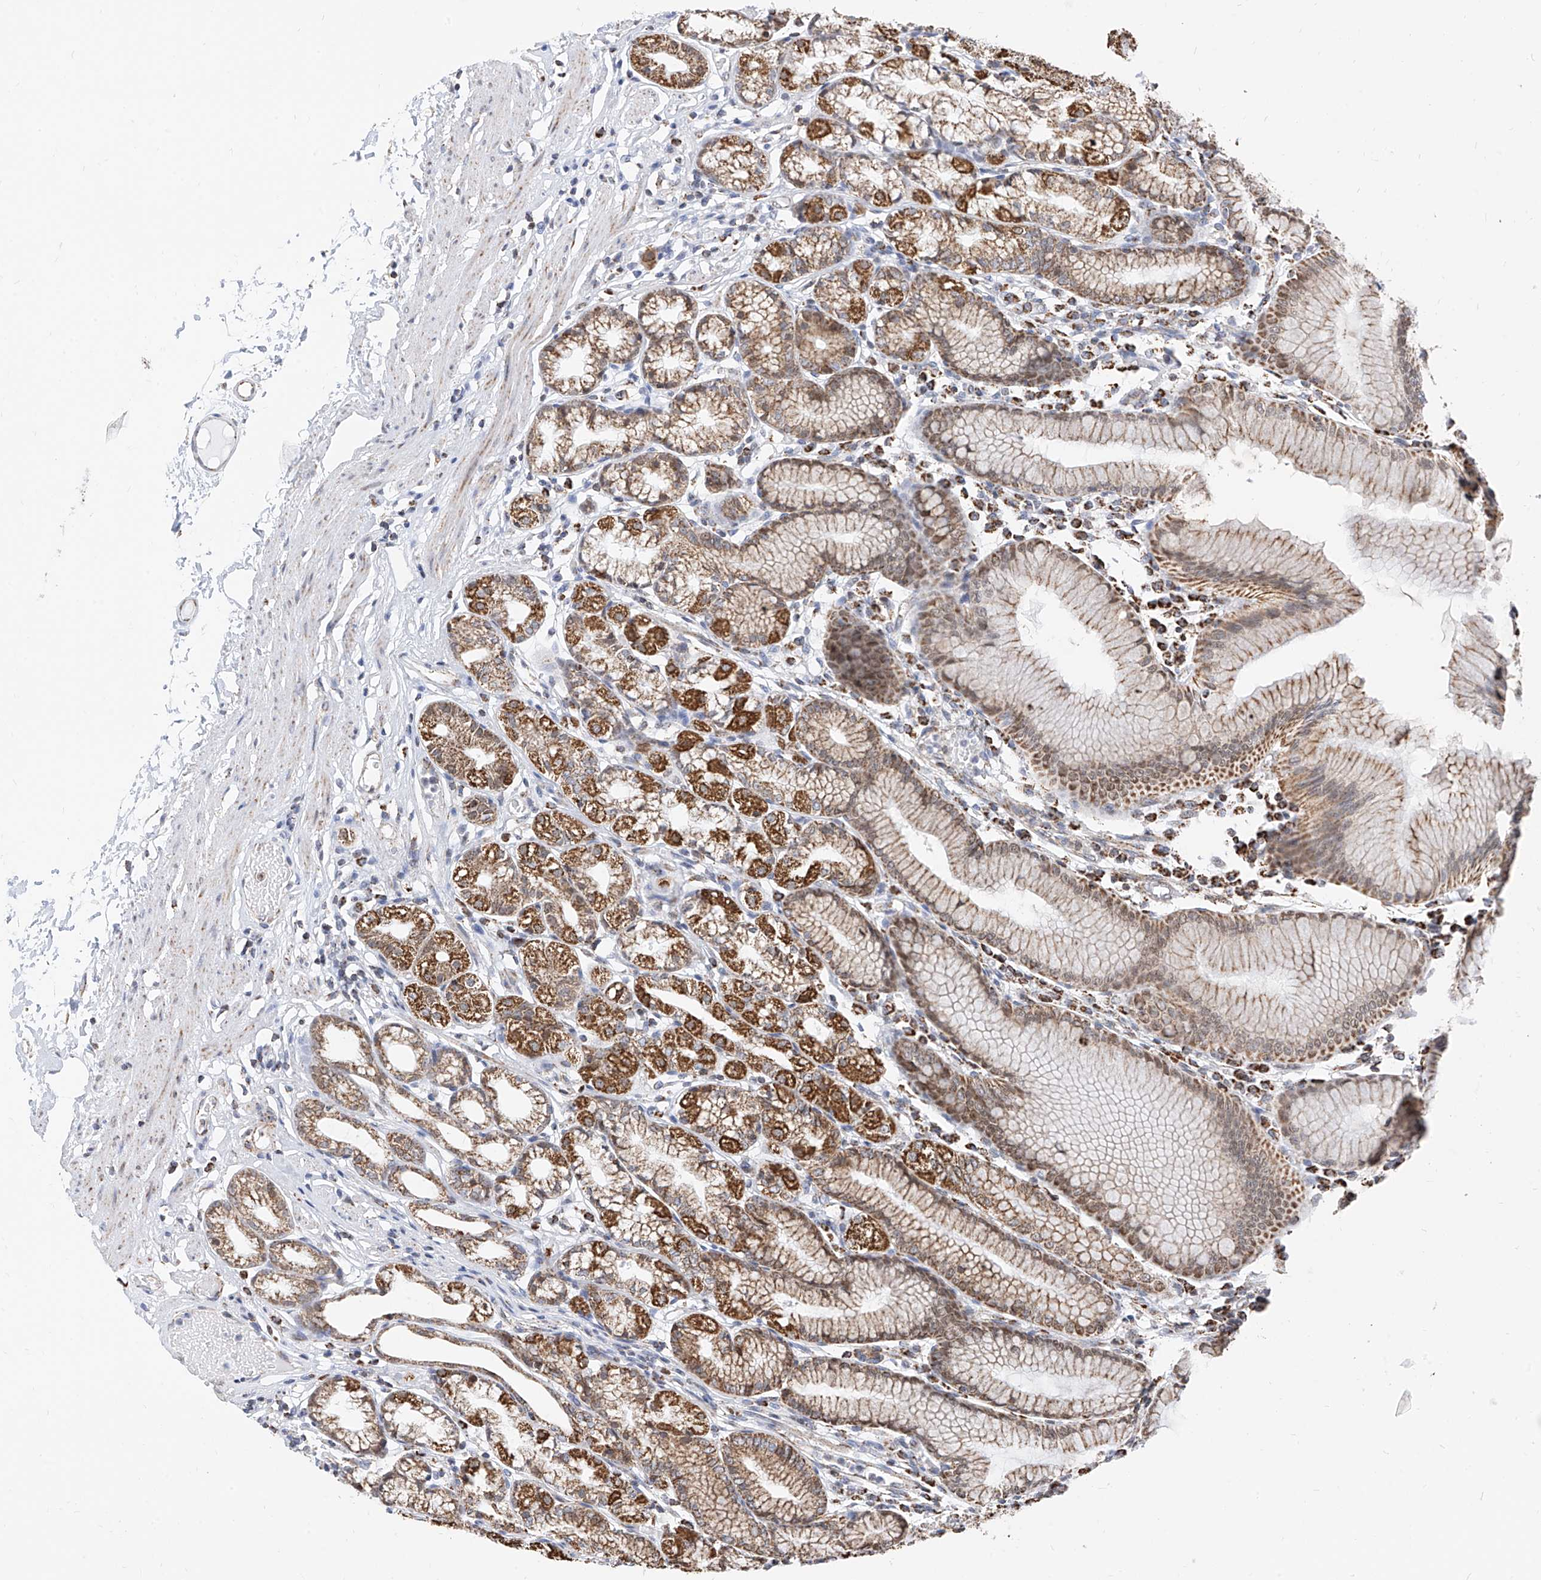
{"staining": {"intensity": "moderate", "quantity": ">75%", "location": "cytoplasmic/membranous"}, "tissue": "stomach", "cell_type": "Glandular cells", "image_type": "normal", "snomed": [{"axis": "morphology", "description": "Normal tissue, NOS"}, {"axis": "topography", "description": "Stomach"}], "caption": "A photomicrograph of human stomach stained for a protein shows moderate cytoplasmic/membranous brown staining in glandular cells.", "gene": "NALCN", "patient": {"sex": "female", "age": 57}}